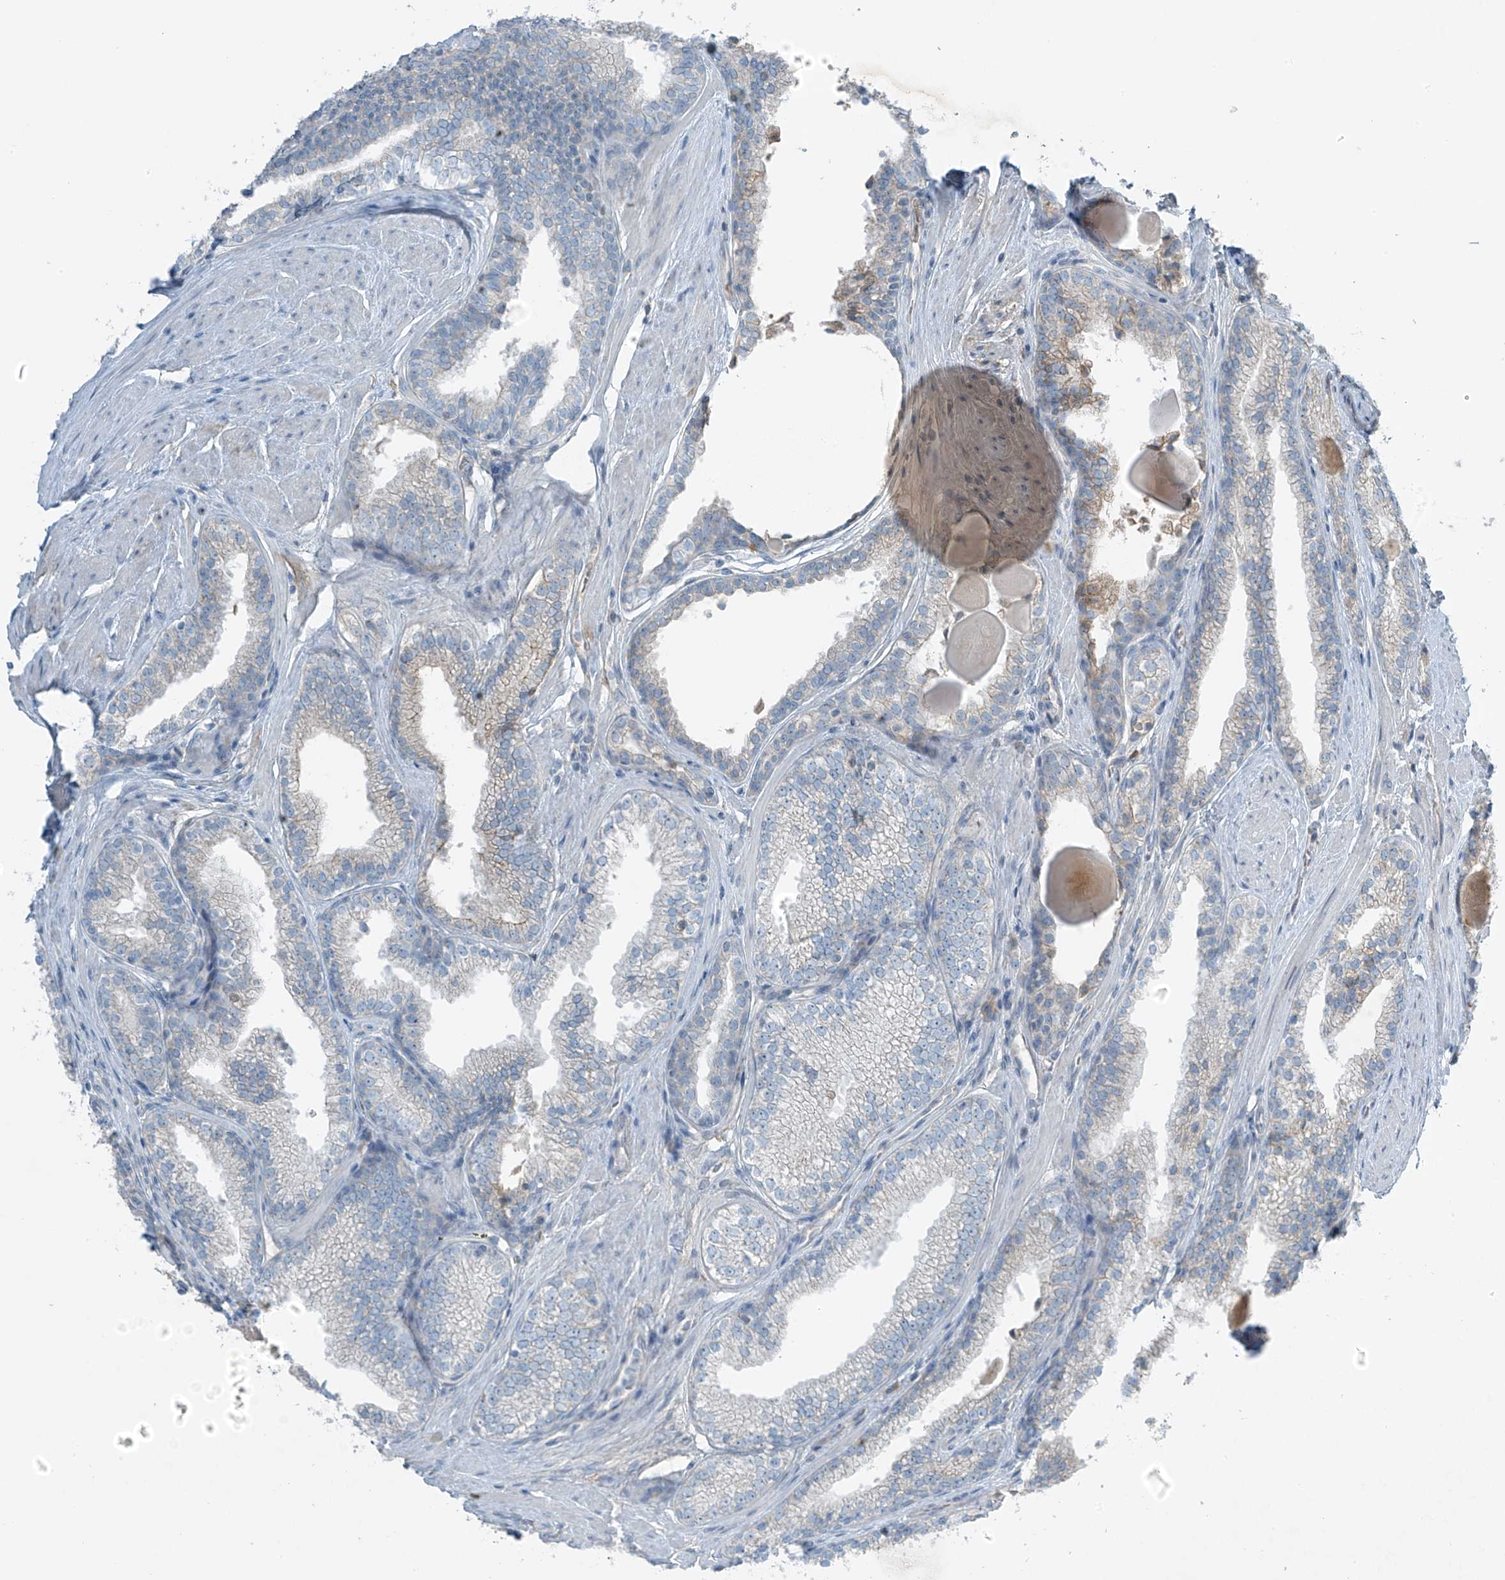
{"staining": {"intensity": "negative", "quantity": "none", "location": "none"}, "tissue": "prostate cancer", "cell_type": "Tumor cells", "image_type": "cancer", "snomed": [{"axis": "morphology", "description": "Adenocarcinoma, High grade"}, {"axis": "topography", "description": "Prostate"}], "caption": "The IHC image has no significant staining in tumor cells of prostate cancer tissue.", "gene": "FAM131C", "patient": {"sex": "male", "age": 63}}